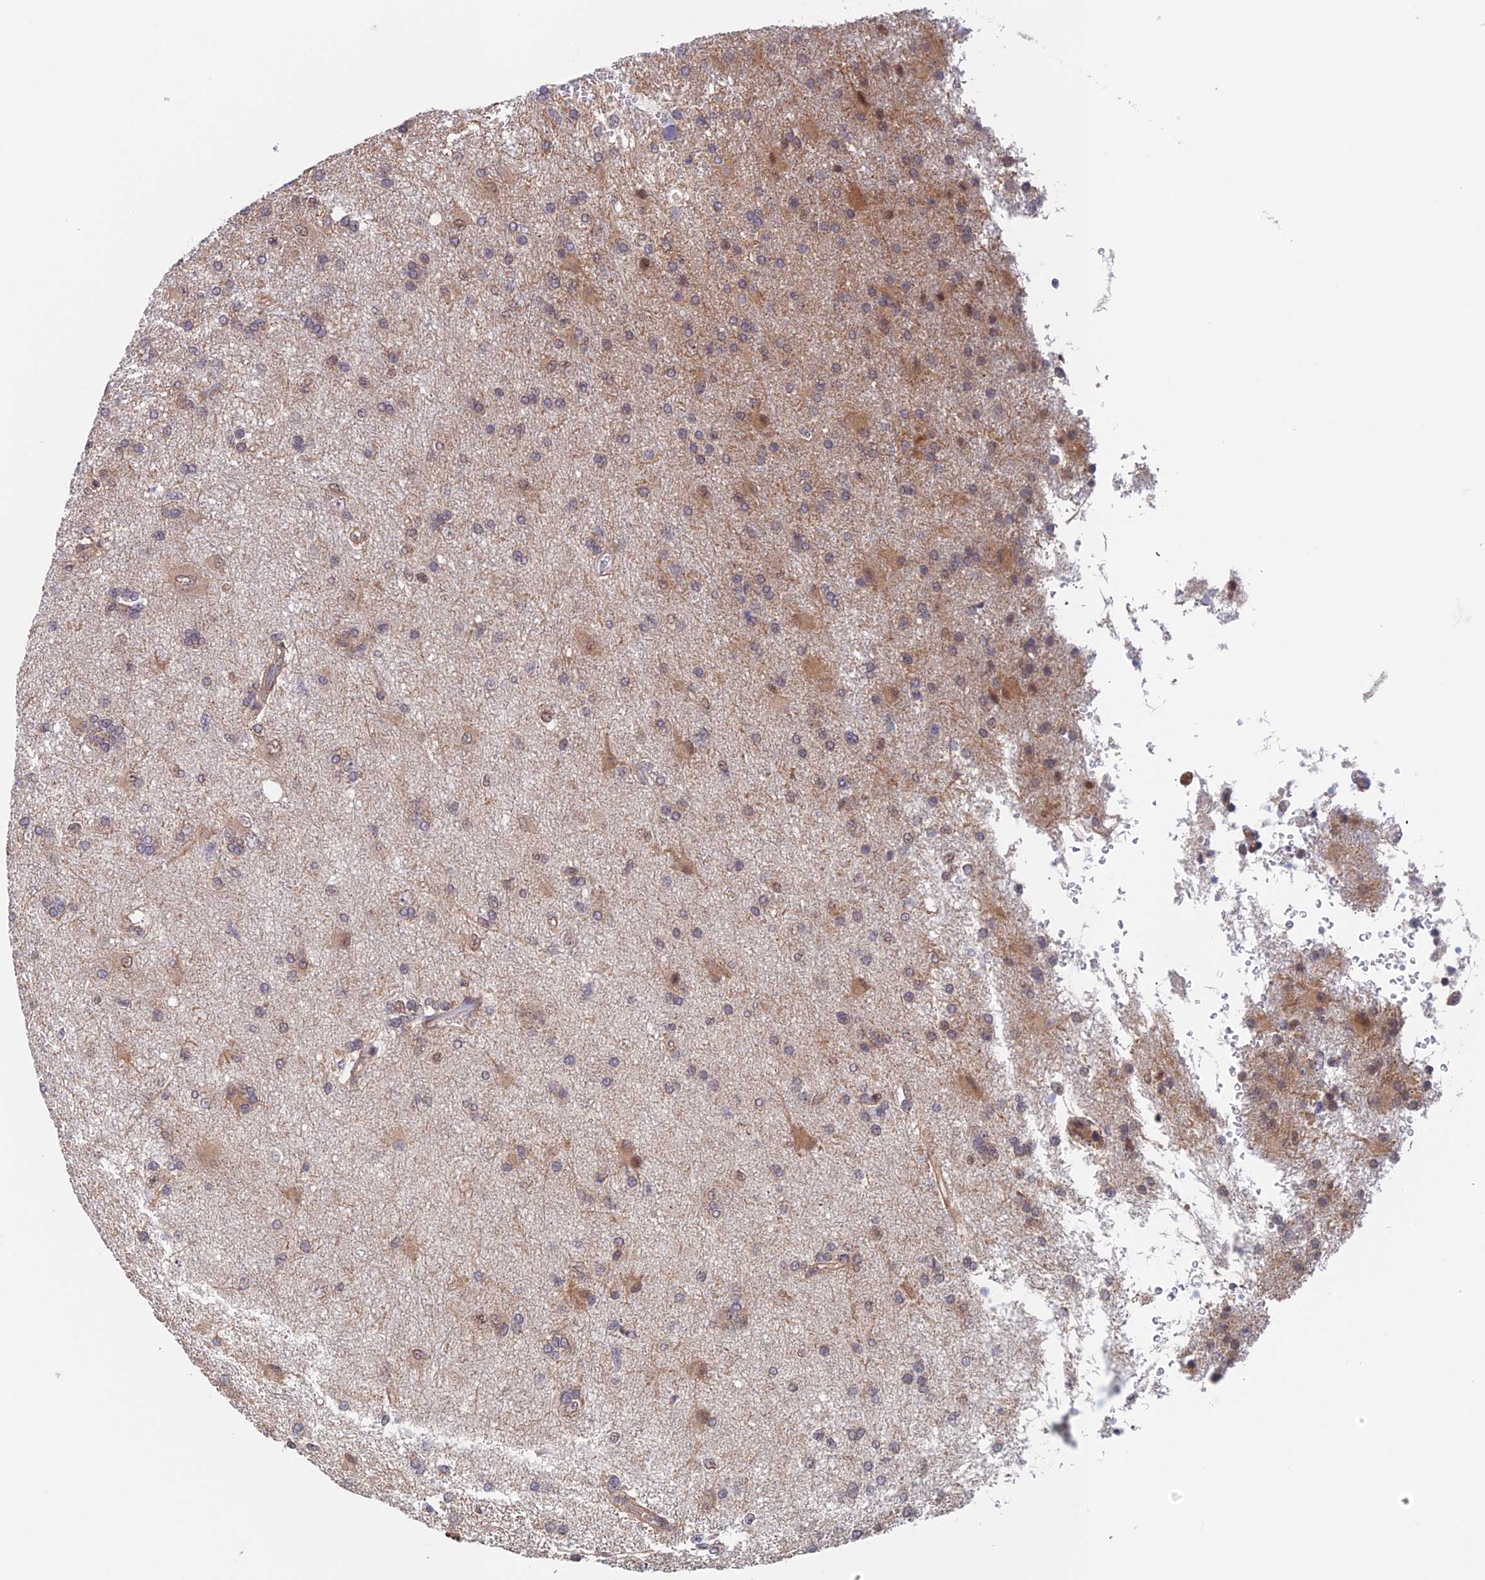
{"staining": {"intensity": "negative", "quantity": "none", "location": "none"}, "tissue": "glioma", "cell_type": "Tumor cells", "image_type": "cancer", "snomed": [{"axis": "morphology", "description": "Glioma, malignant, High grade"}, {"axis": "topography", "description": "Brain"}], "caption": "Micrograph shows no significant protein expression in tumor cells of malignant high-grade glioma.", "gene": "NUDT16L1", "patient": {"sex": "male", "age": 56}}